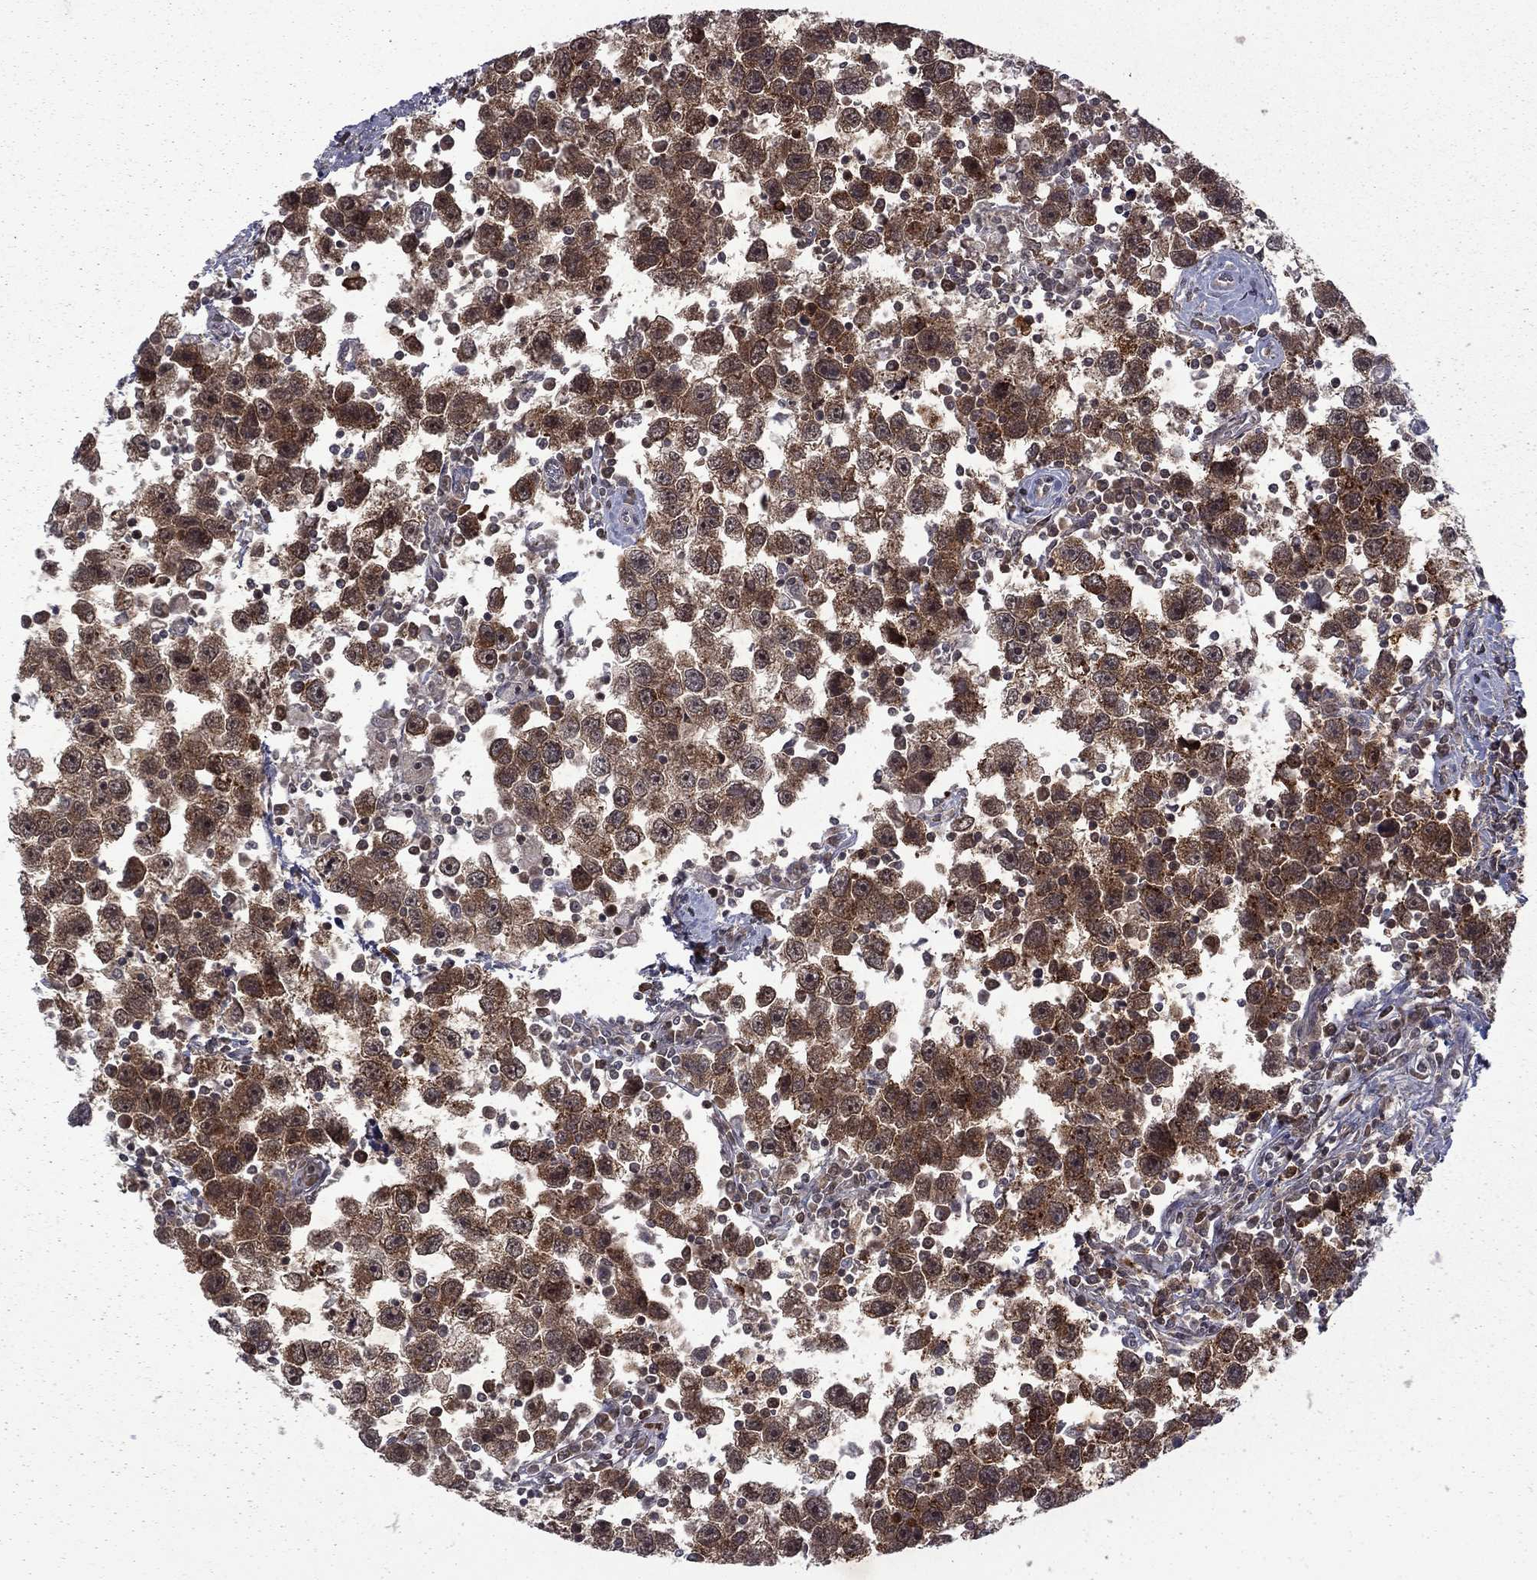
{"staining": {"intensity": "strong", "quantity": ">75%", "location": "cytoplasmic/membranous"}, "tissue": "testis cancer", "cell_type": "Tumor cells", "image_type": "cancer", "snomed": [{"axis": "morphology", "description": "Seminoma, NOS"}, {"axis": "topography", "description": "Testis"}], "caption": "This micrograph reveals testis cancer stained with immunohistochemistry (IHC) to label a protein in brown. The cytoplasmic/membranous of tumor cells show strong positivity for the protein. Nuclei are counter-stained blue.", "gene": "NAA50", "patient": {"sex": "male", "age": 30}}